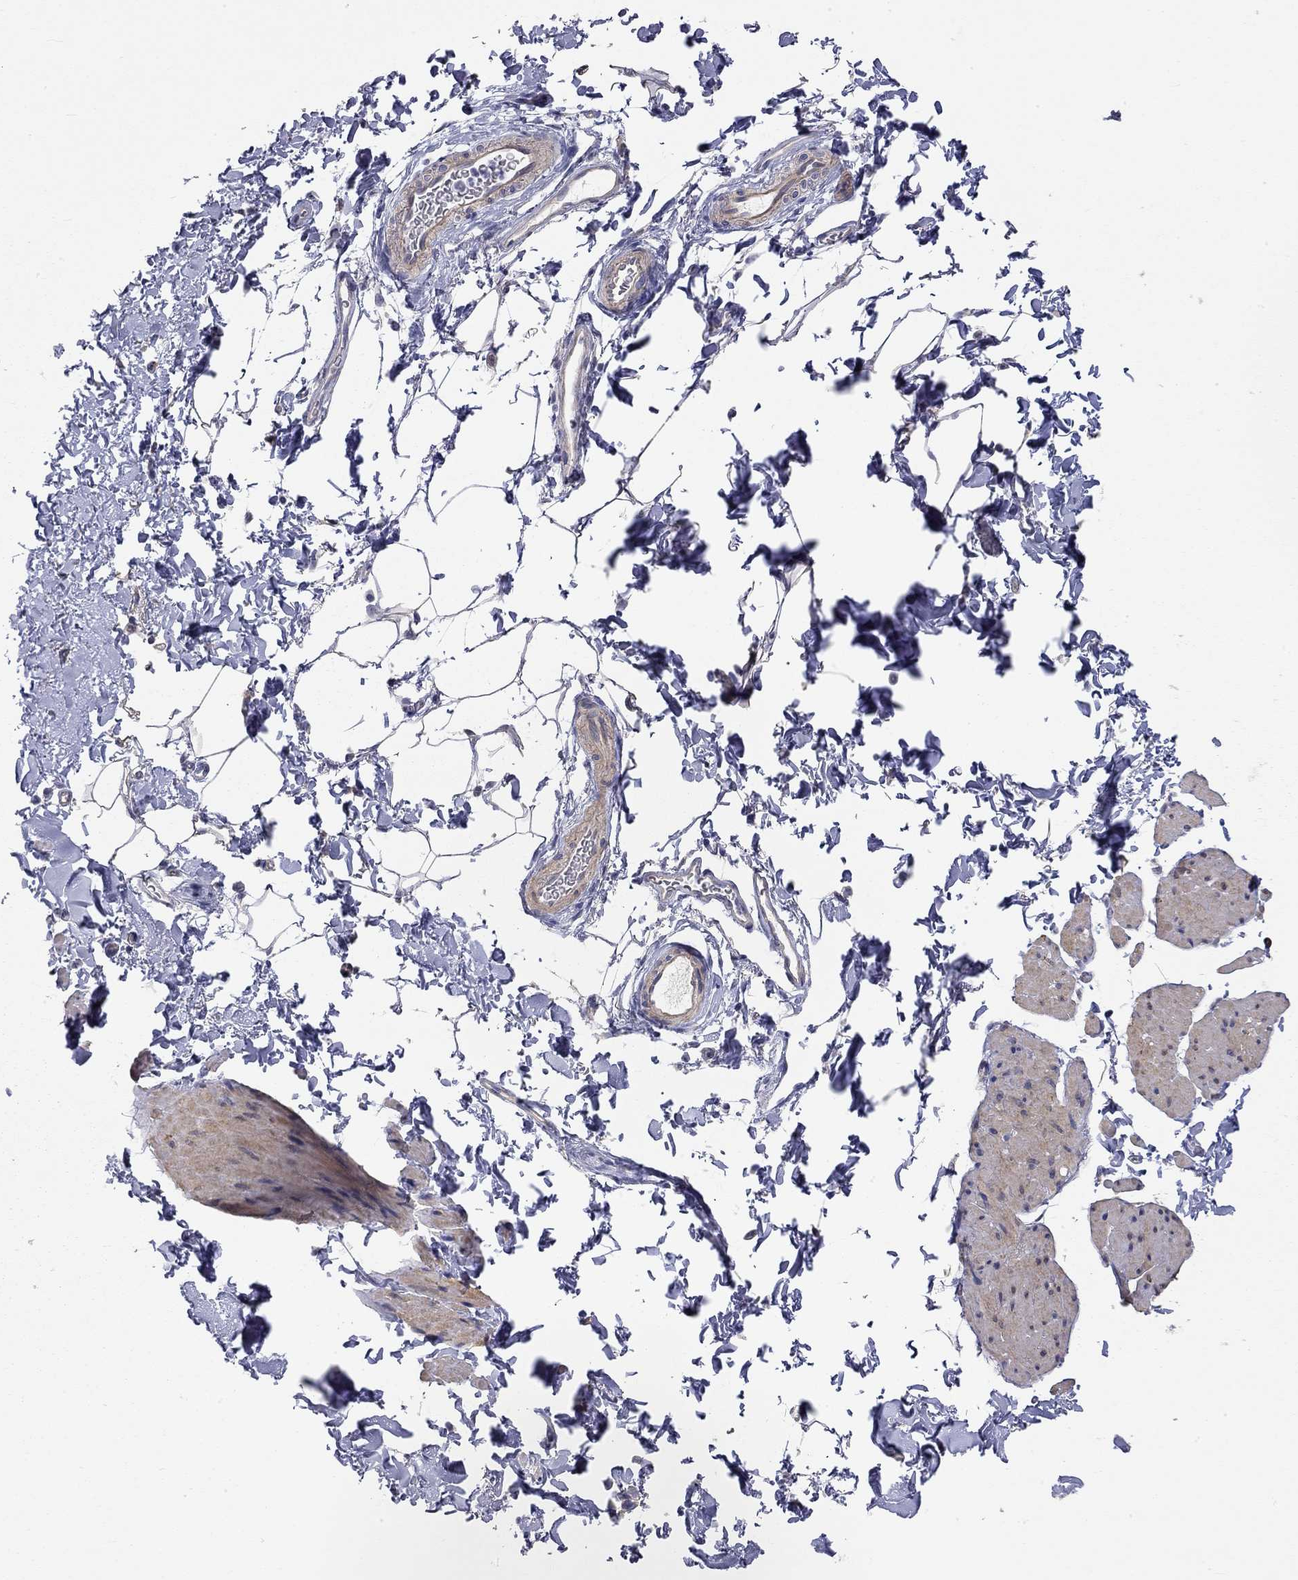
{"staining": {"intensity": "weak", "quantity": "25%-75%", "location": "cytoplasmic/membranous"}, "tissue": "smooth muscle", "cell_type": "Smooth muscle cells", "image_type": "normal", "snomed": [{"axis": "morphology", "description": "Normal tissue, NOS"}, {"axis": "topography", "description": "Adipose tissue"}, {"axis": "topography", "description": "Smooth muscle"}, {"axis": "topography", "description": "Peripheral nerve tissue"}], "caption": "Smooth muscle stained for a protein demonstrates weak cytoplasmic/membranous positivity in smooth muscle cells.", "gene": "PAPSS2", "patient": {"sex": "male", "age": 83}}